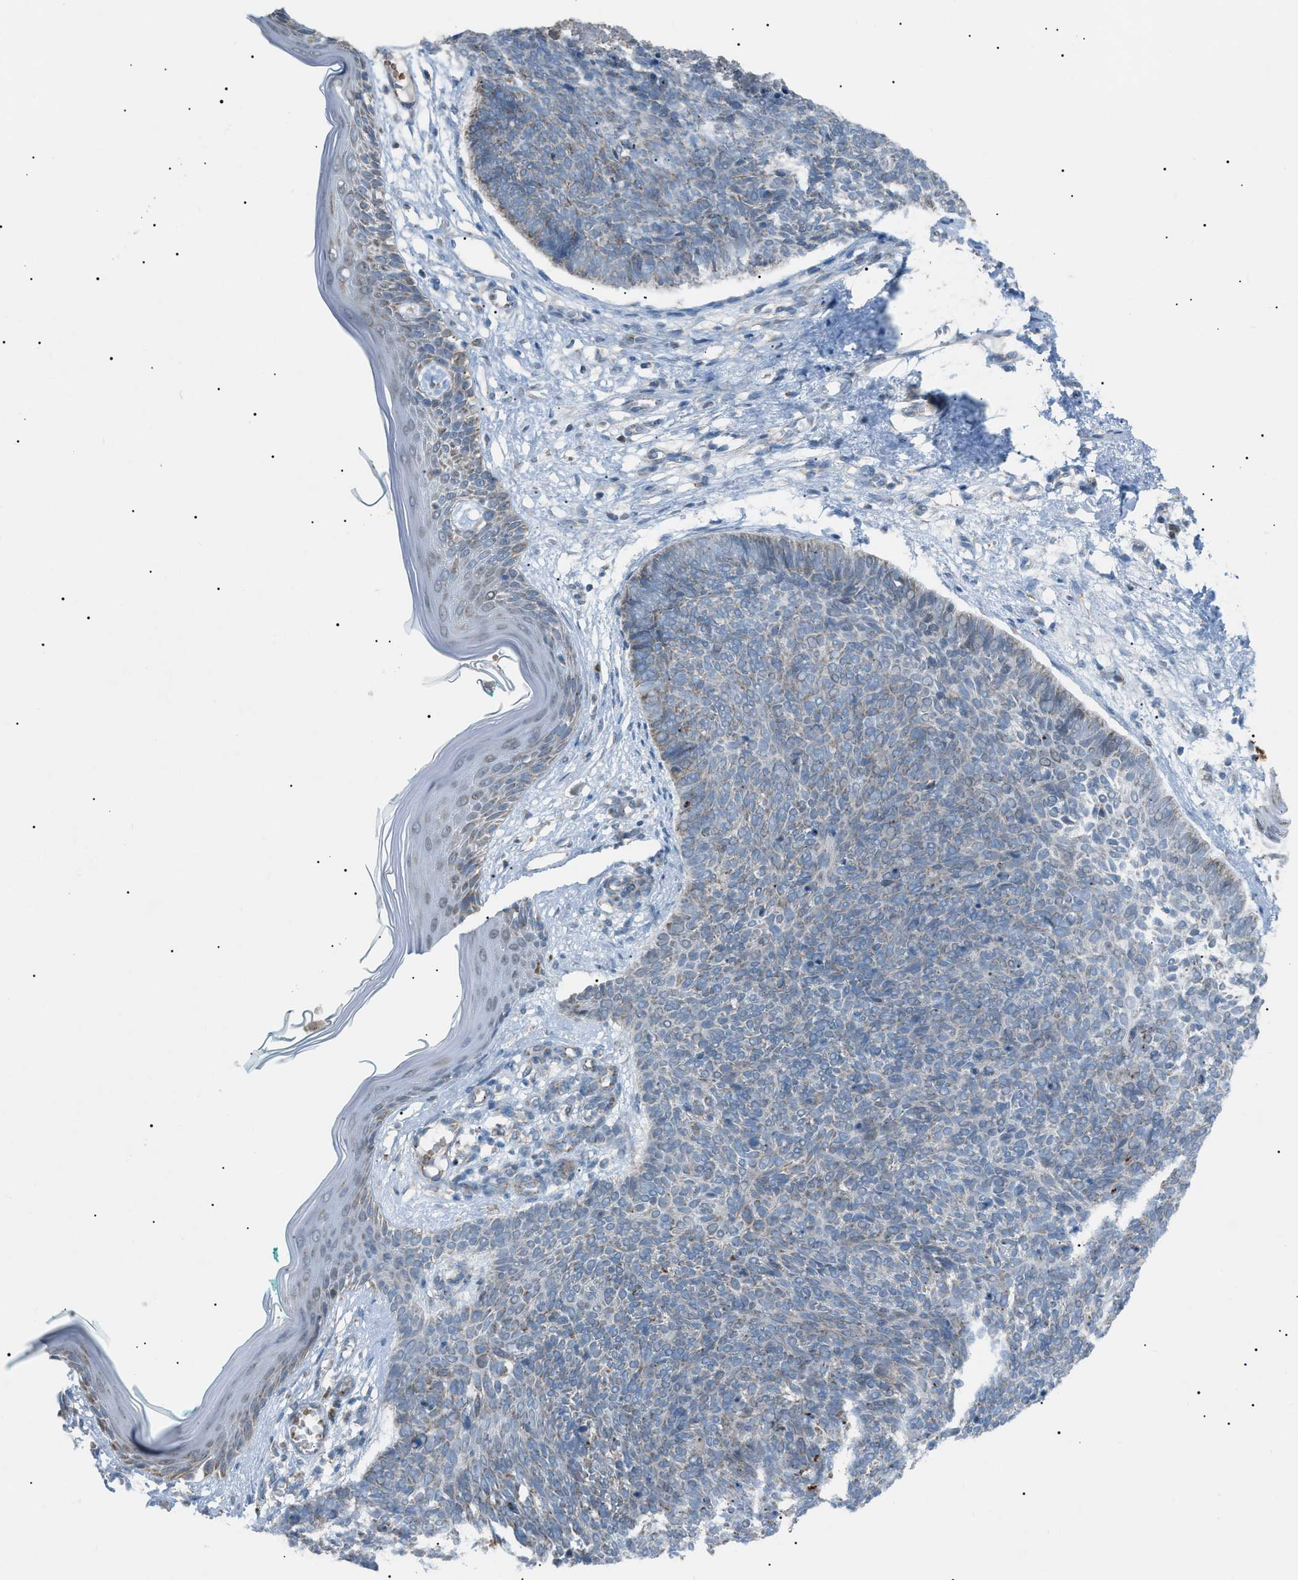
{"staining": {"intensity": "weak", "quantity": "<25%", "location": "cytoplasmic/membranous"}, "tissue": "skin cancer", "cell_type": "Tumor cells", "image_type": "cancer", "snomed": [{"axis": "morphology", "description": "Basal cell carcinoma"}, {"axis": "topography", "description": "Skin"}], "caption": "DAB immunohistochemical staining of human skin cancer (basal cell carcinoma) reveals no significant staining in tumor cells.", "gene": "ZNF516", "patient": {"sex": "male", "age": 60}}